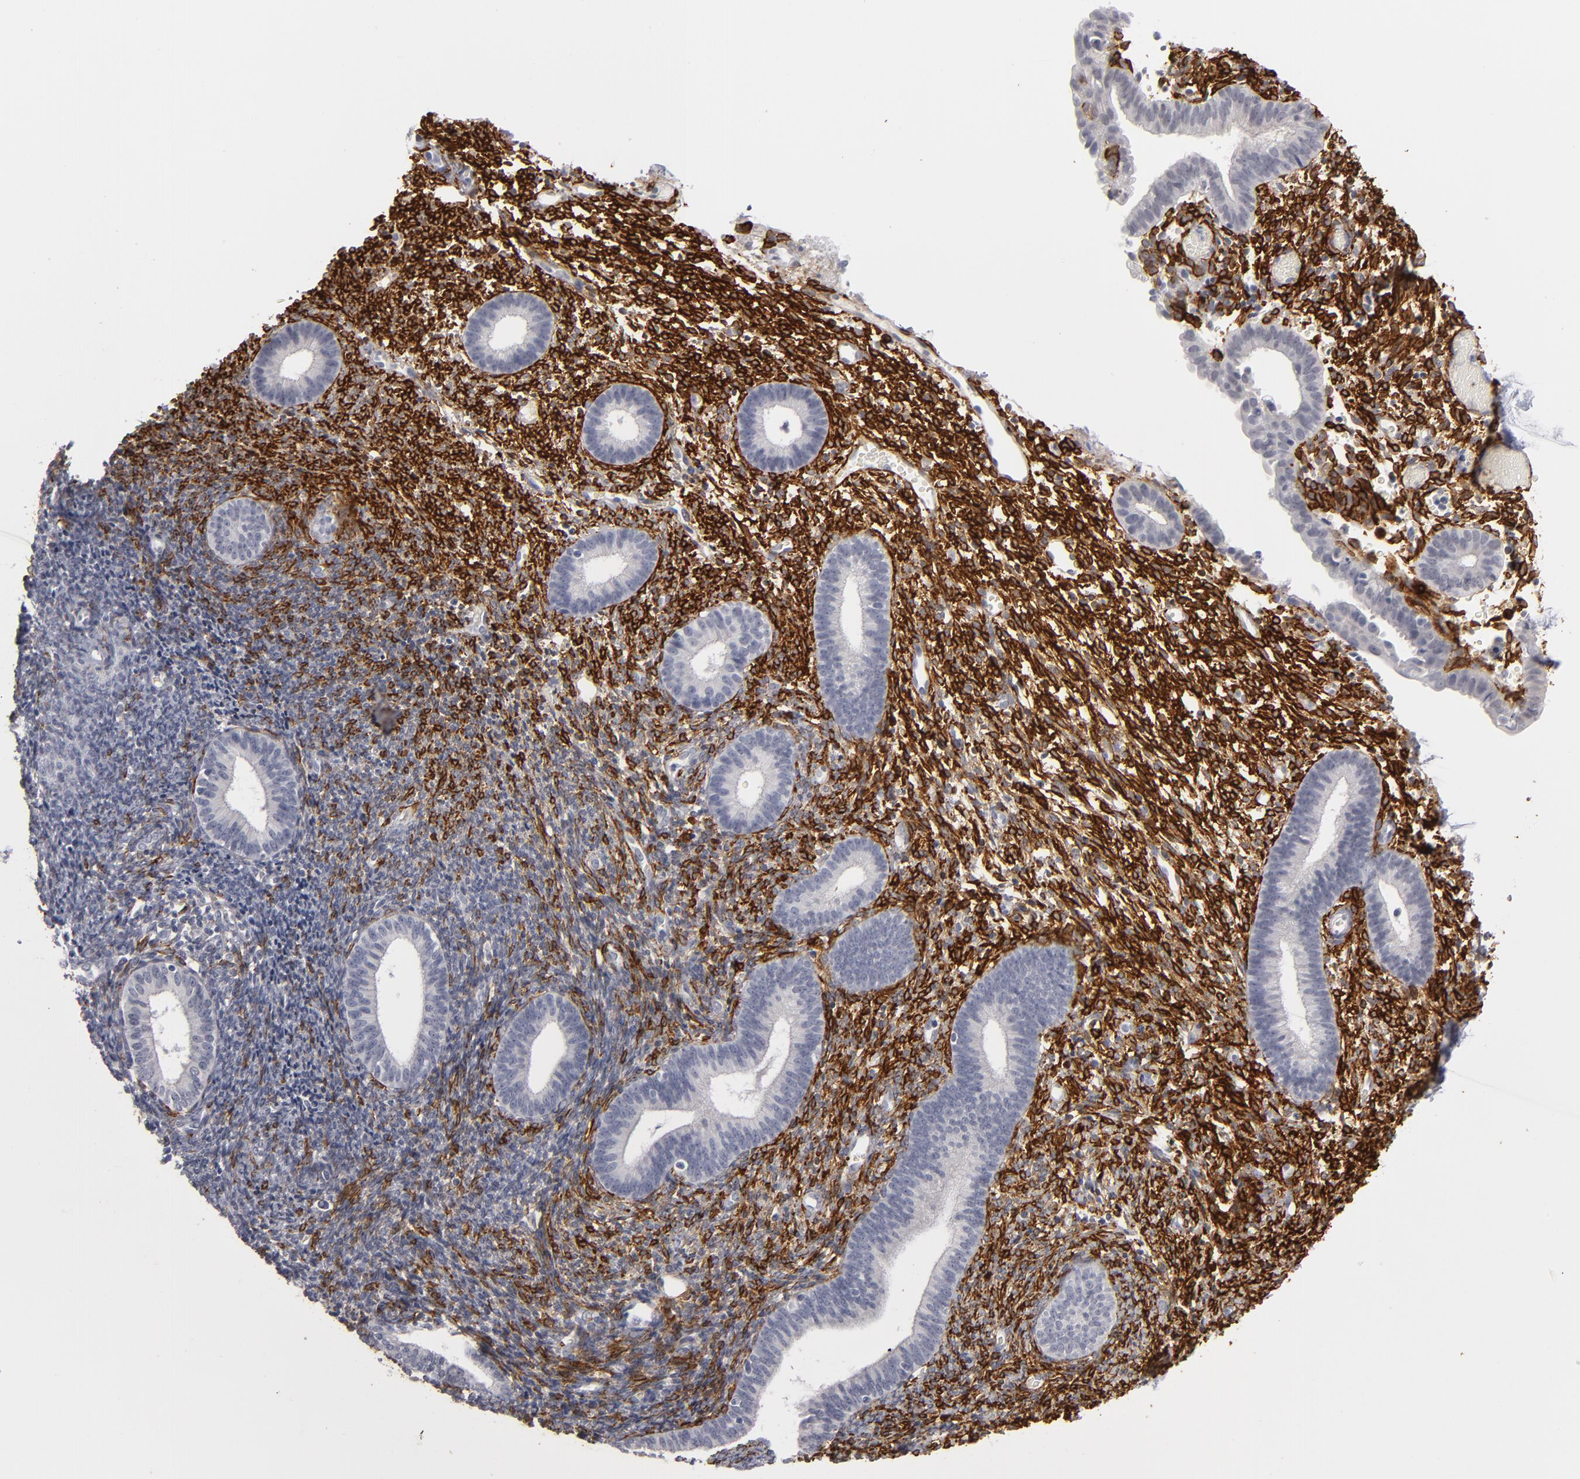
{"staining": {"intensity": "strong", "quantity": "25%-75%", "location": "cytoplasmic/membranous"}, "tissue": "endometrium", "cell_type": "Cells in endometrial stroma", "image_type": "normal", "snomed": [{"axis": "morphology", "description": "Normal tissue, NOS"}, {"axis": "topography", "description": "Smooth muscle"}, {"axis": "topography", "description": "Endometrium"}], "caption": "Endometrium stained with a brown dye reveals strong cytoplasmic/membranous positive positivity in about 25%-75% of cells in endometrial stroma.", "gene": "KIAA1210", "patient": {"sex": "female", "age": 57}}